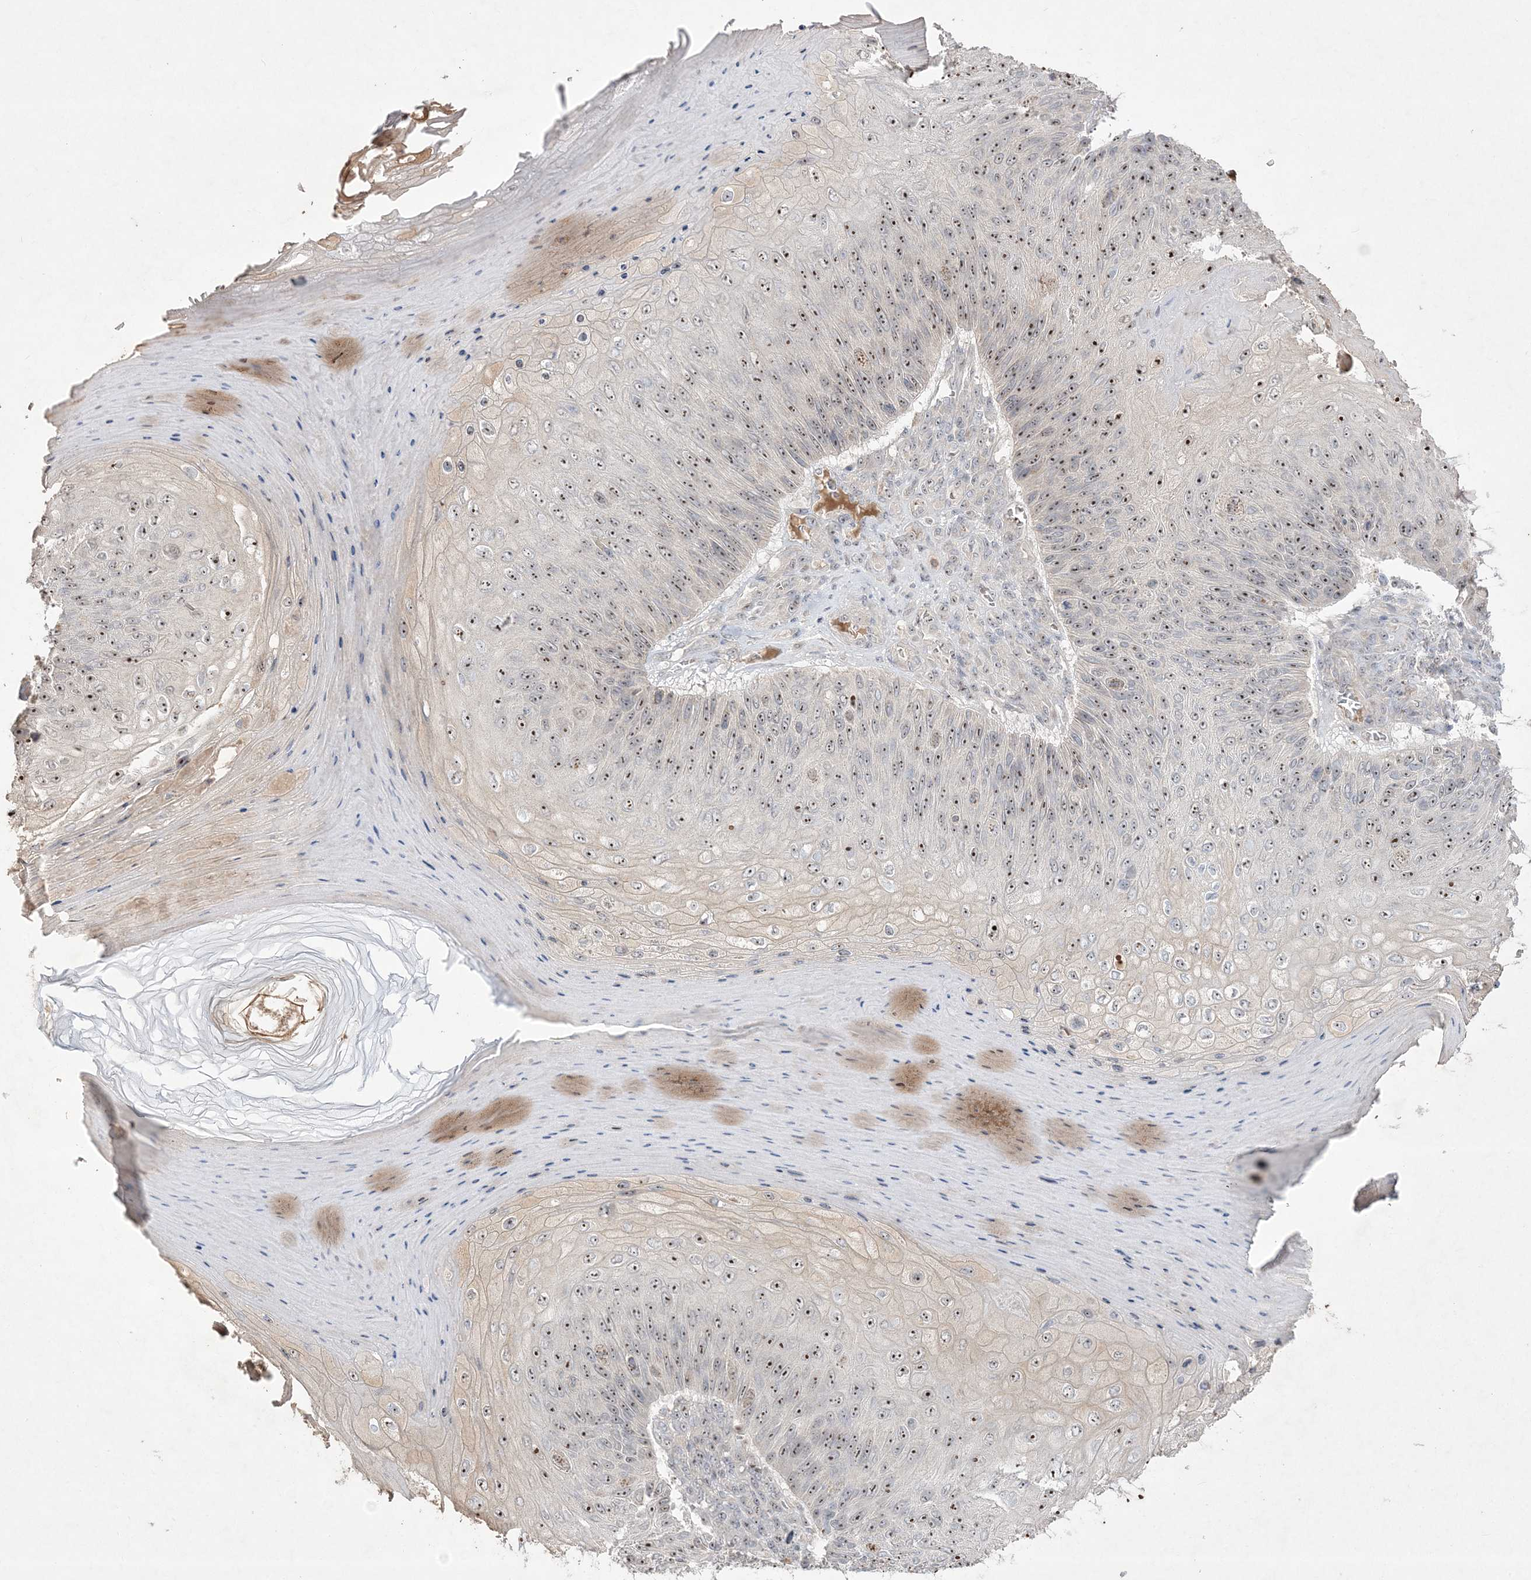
{"staining": {"intensity": "strong", "quantity": ">75%", "location": "nuclear"}, "tissue": "skin cancer", "cell_type": "Tumor cells", "image_type": "cancer", "snomed": [{"axis": "morphology", "description": "Squamous cell carcinoma, NOS"}, {"axis": "topography", "description": "Skin"}], "caption": "Strong nuclear staining is seen in about >75% of tumor cells in squamous cell carcinoma (skin).", "gene": "NOP16", "patient": {"sex": "female", "age": 88}}